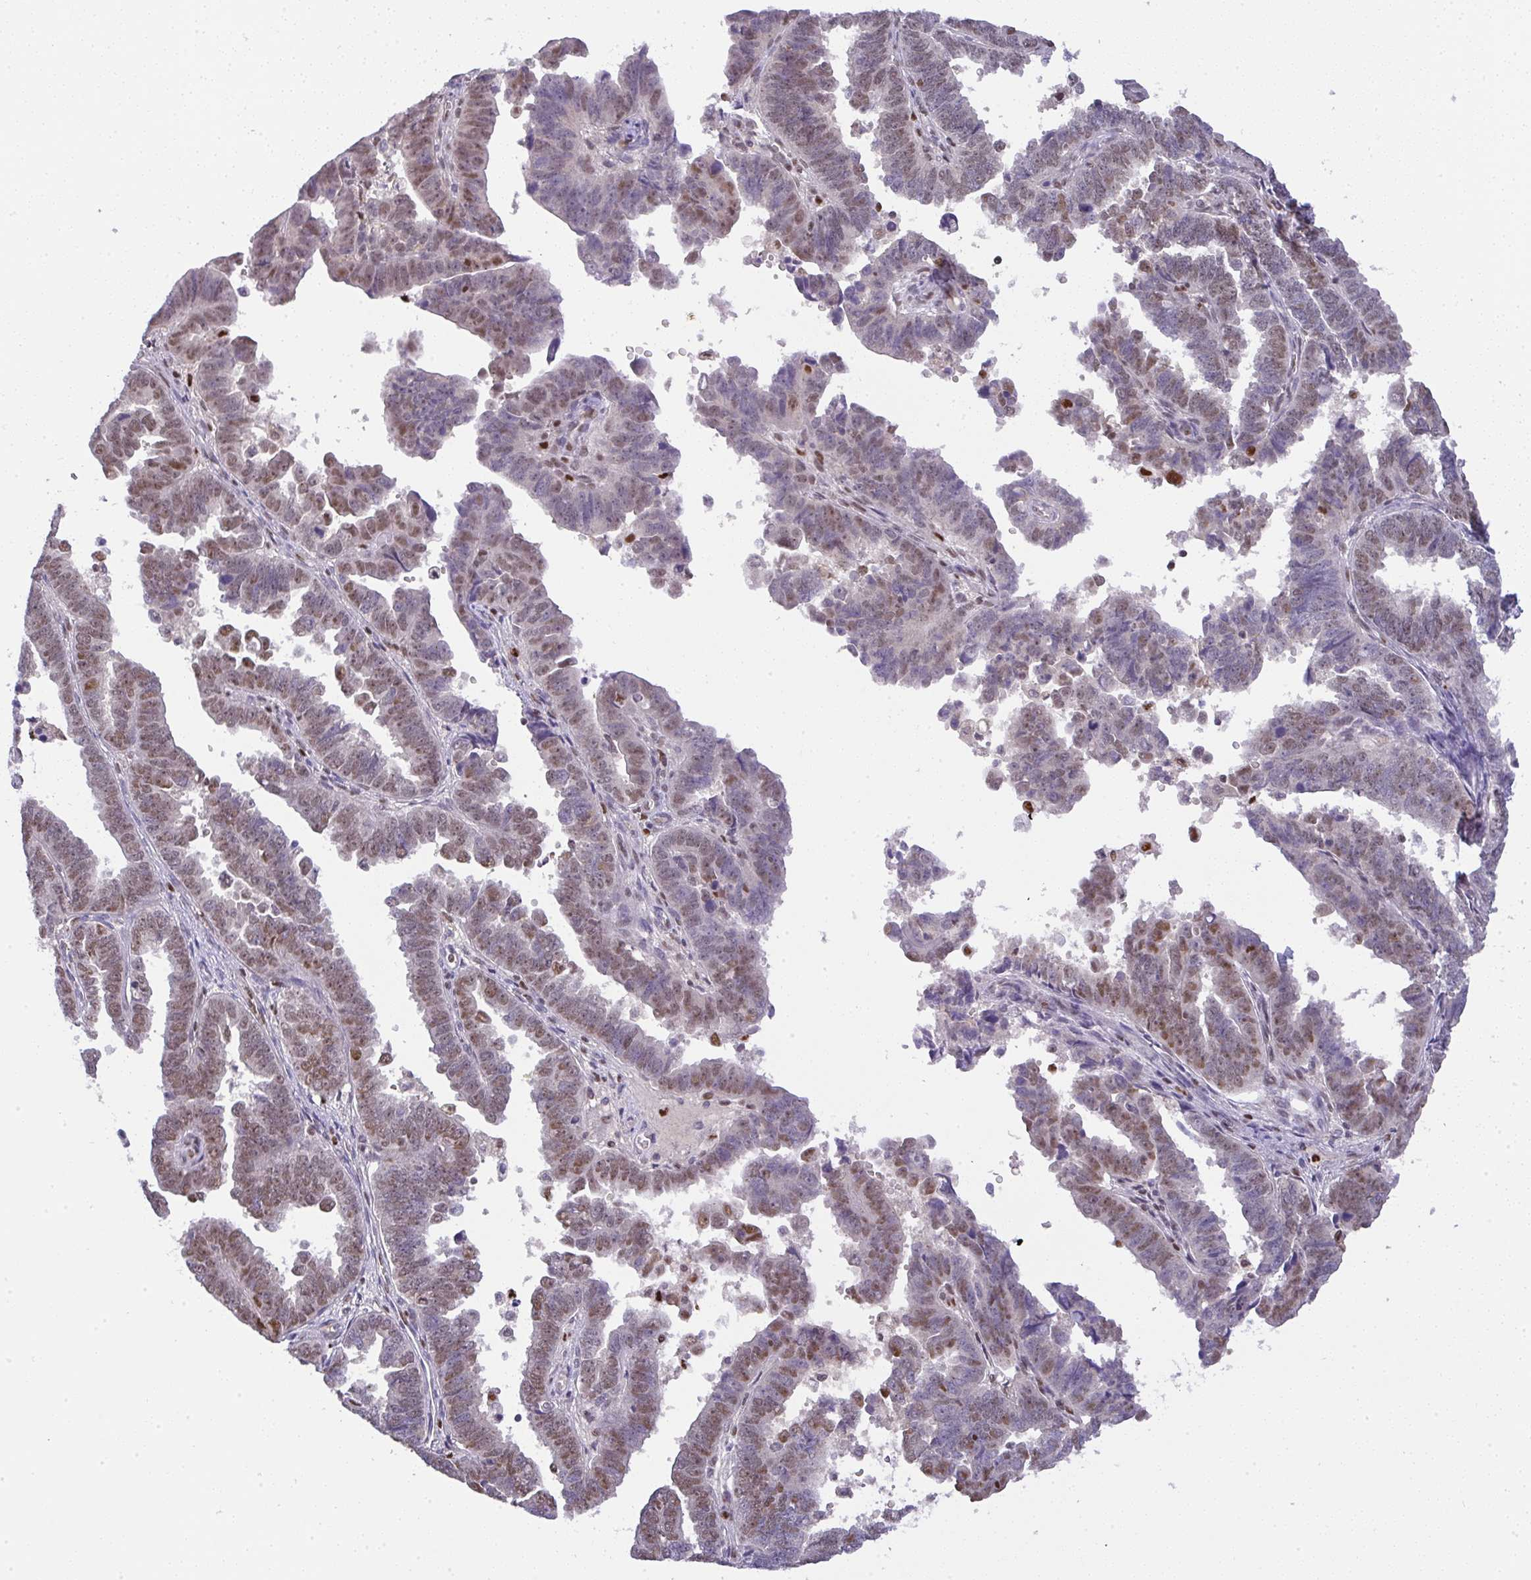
{"staining": {"intensity": "moderate", "quantity": "25%-75%", "location": "nuclear"}, "tissue": "endometrial cancer", "cell_type": "Tumor cells", "image_type": "cancer", "snomed": [{"axis": "morphology", "description": "Adenocarcinoma, NOS"}, {"axis": "topography", "description": "Endometrium"}], "caption": "Endometrial adenocarcinoma stained with a brown dye displays moderate nuclear positive positivity in approximately 25%-75% of tumor cells.", "gene": "BBX", "patient": {"sex": "female", "age": 75}}